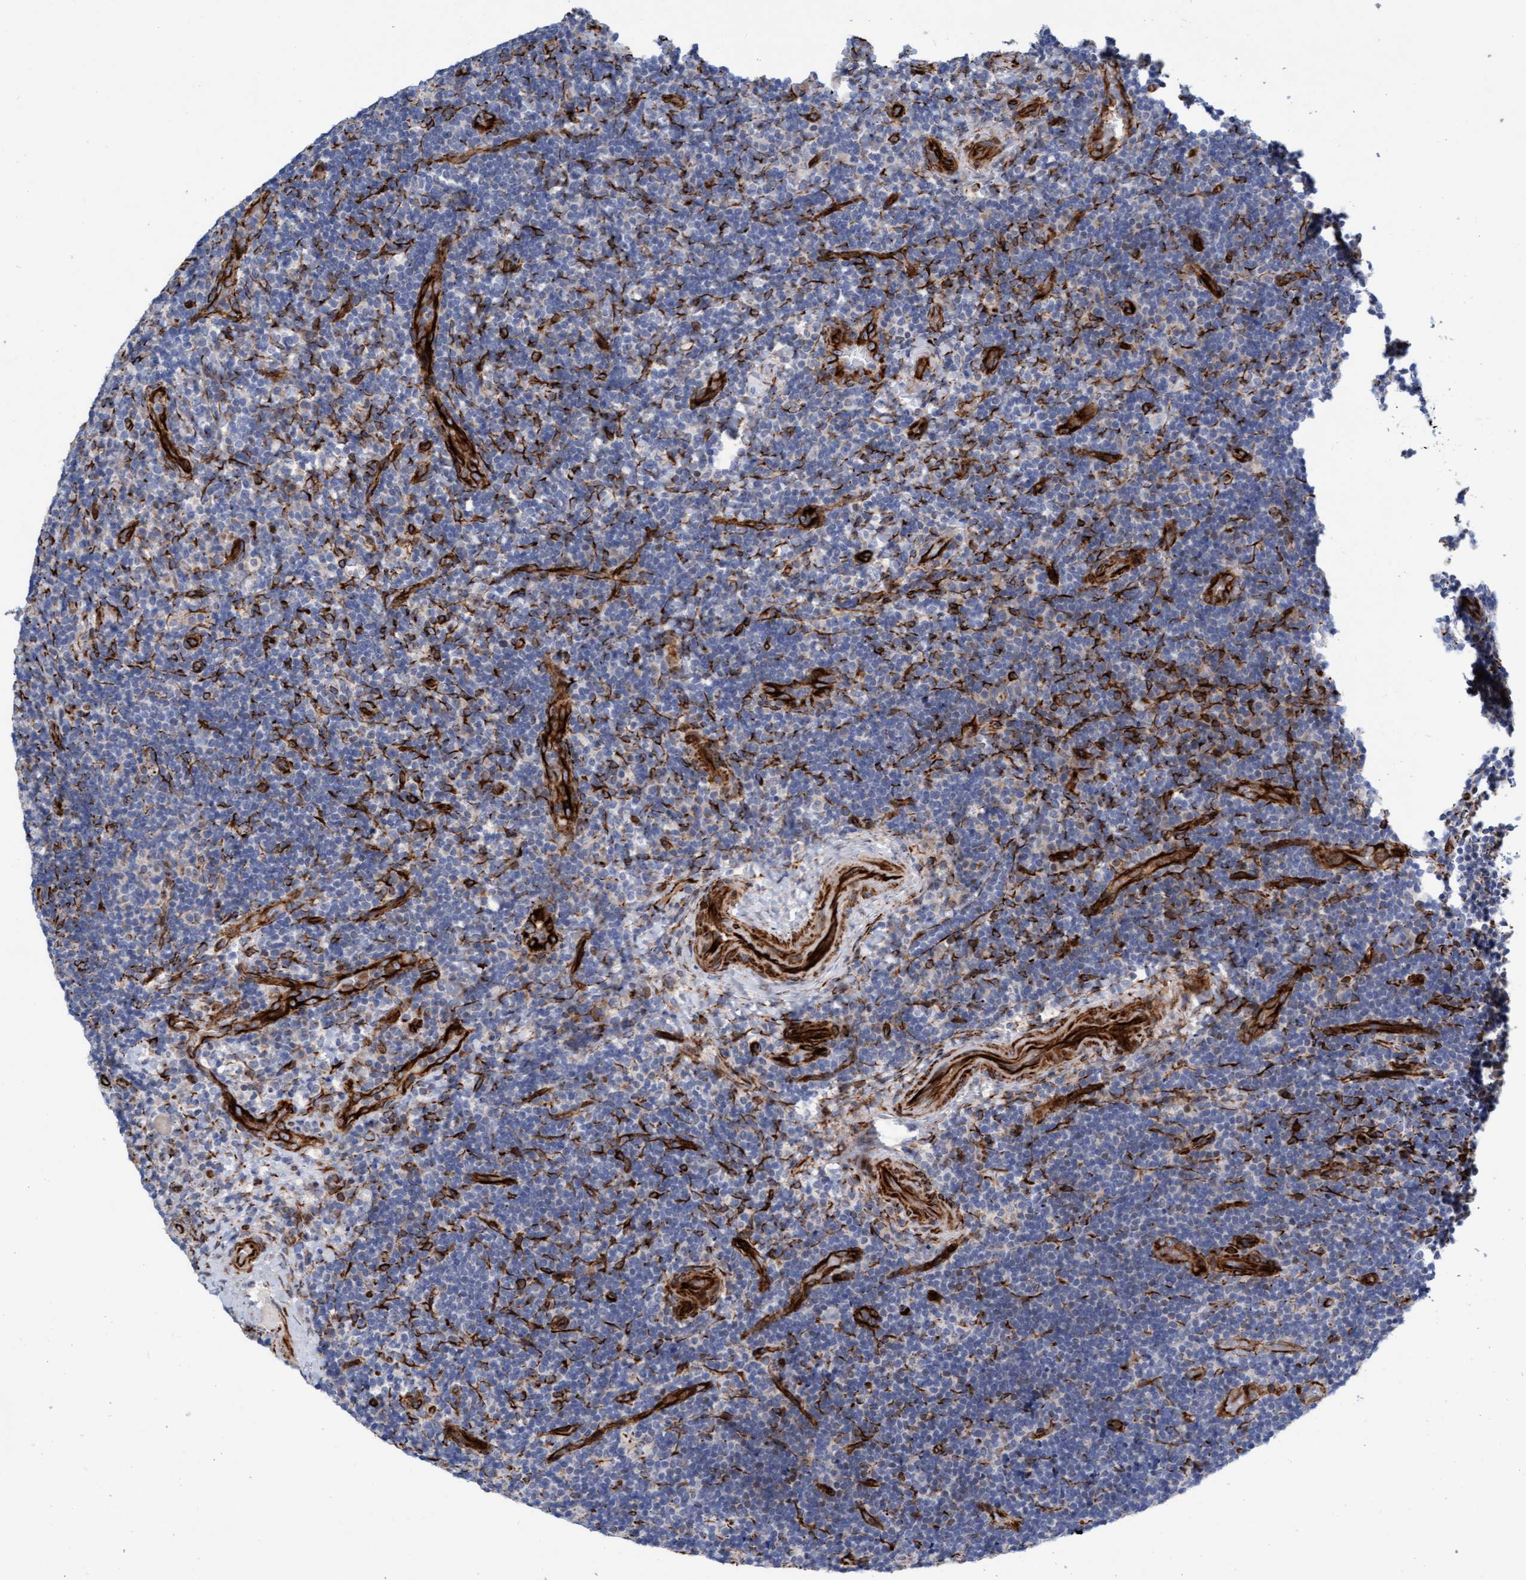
{"staining": {"intensity": "negative", "quantity": "none", "location": "none"}, "tissue": "lymphoma", "cell_type": "Tumor cells", "image_type": "cancer", "snomed": [{"axis": "morphology", "description": "Malignant lymphoma, non-Hodgkin's type, High grade"}, {"axis": "topography", "description": "Tonsil"}], "caption": "Lymphoma was stained to show a protein in brown. There is no significant expression in tumor cells.", "gene": "POLG2", "patient": {"sex": "female", "age": 36}}